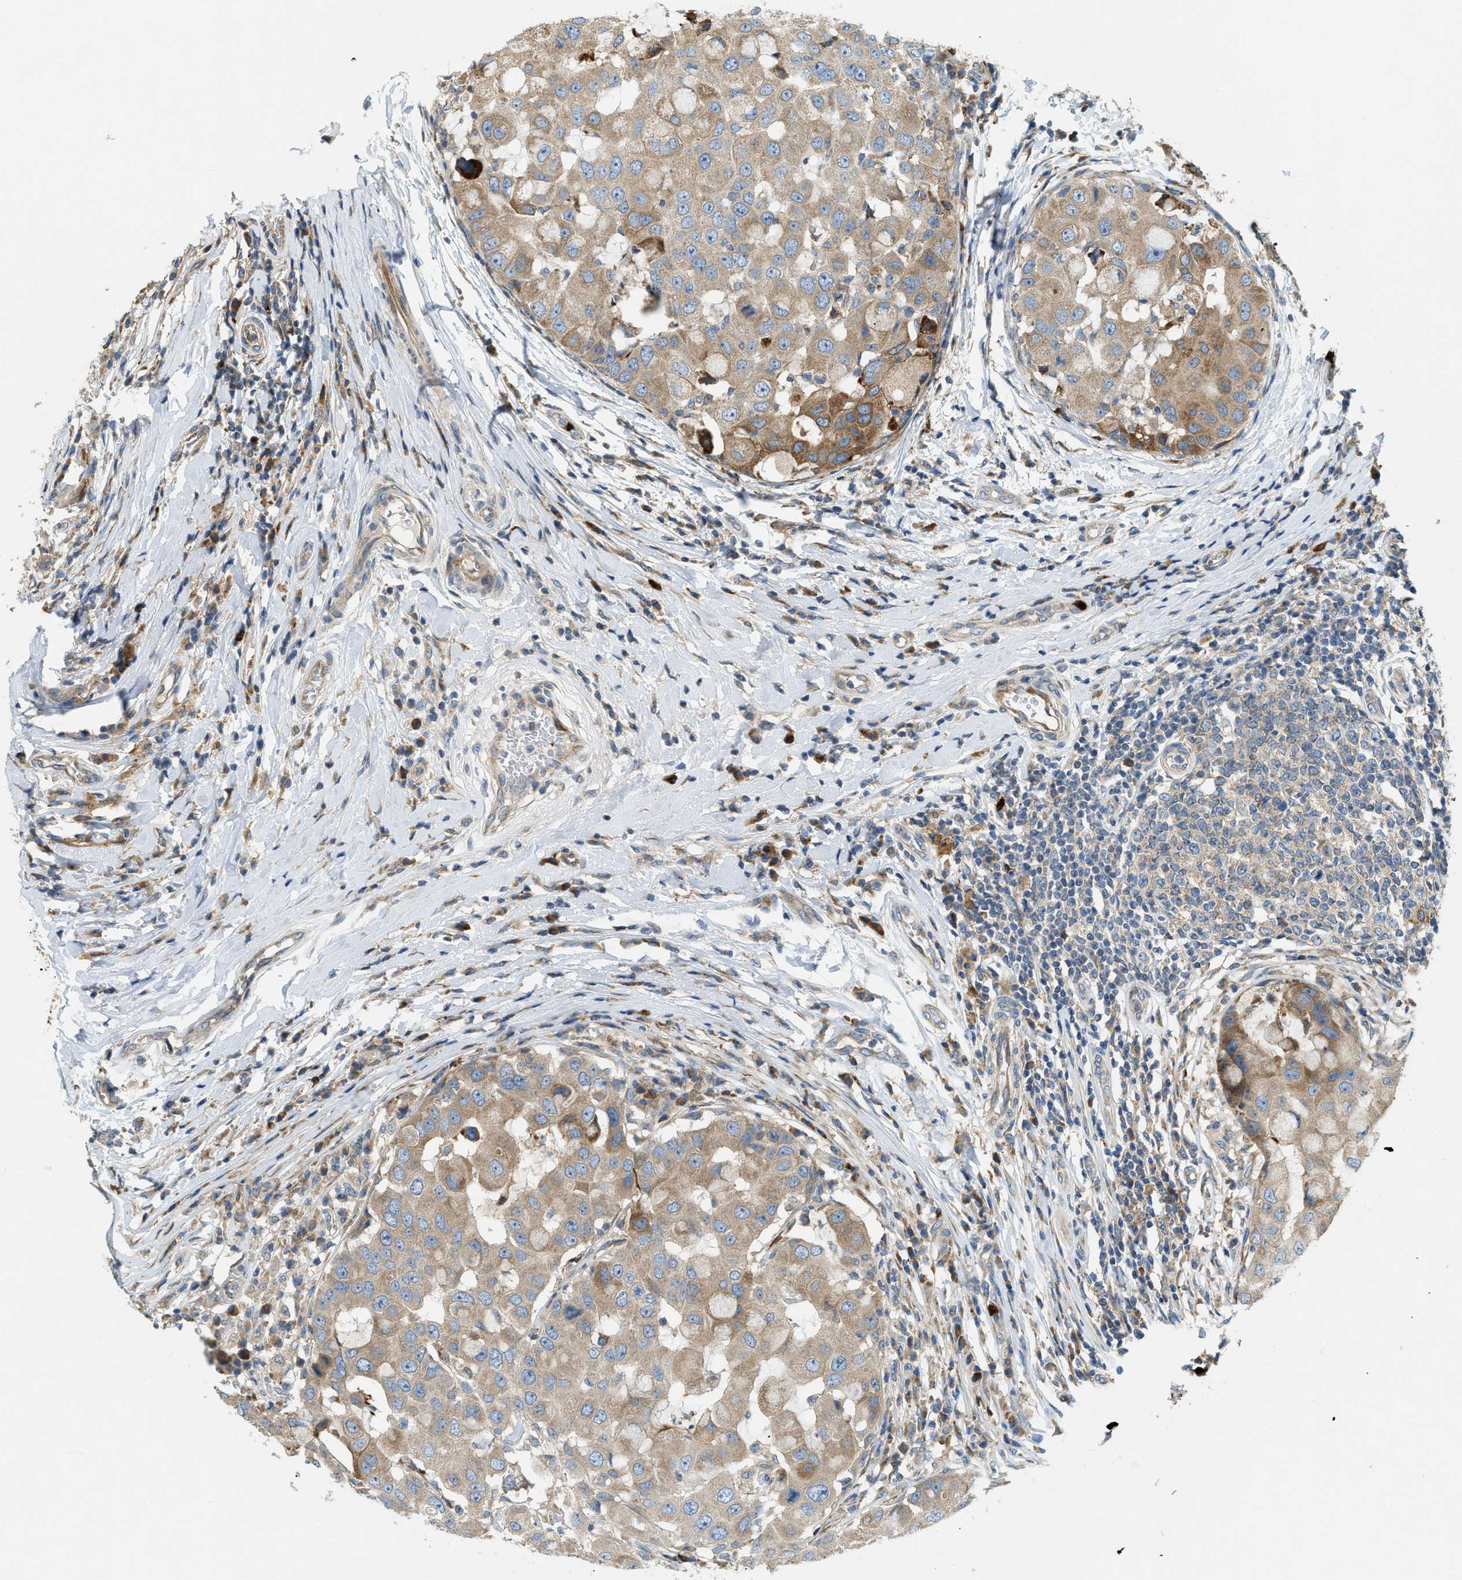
{"staining": {"intensity": "moderate", "quantity": ">75%", "location": "cytoplasmic/membranous"}, "tissue": "breast cancer", "cell_type": "Tumor cells", "image_type": "cancer", "snomed": [{"axis": "morphology", "description": "Duct carcinoma"}, {"axis": "topography", "description": "Breast"}], "caption": "Protein expression analysis of breast infiltrating ductal carcinoma displays moderate cytoplasmic/membranous staining in about >75% of tumor cells.", "gene": "TMEM68", "patient": {"sex": "female", "age": 27}}